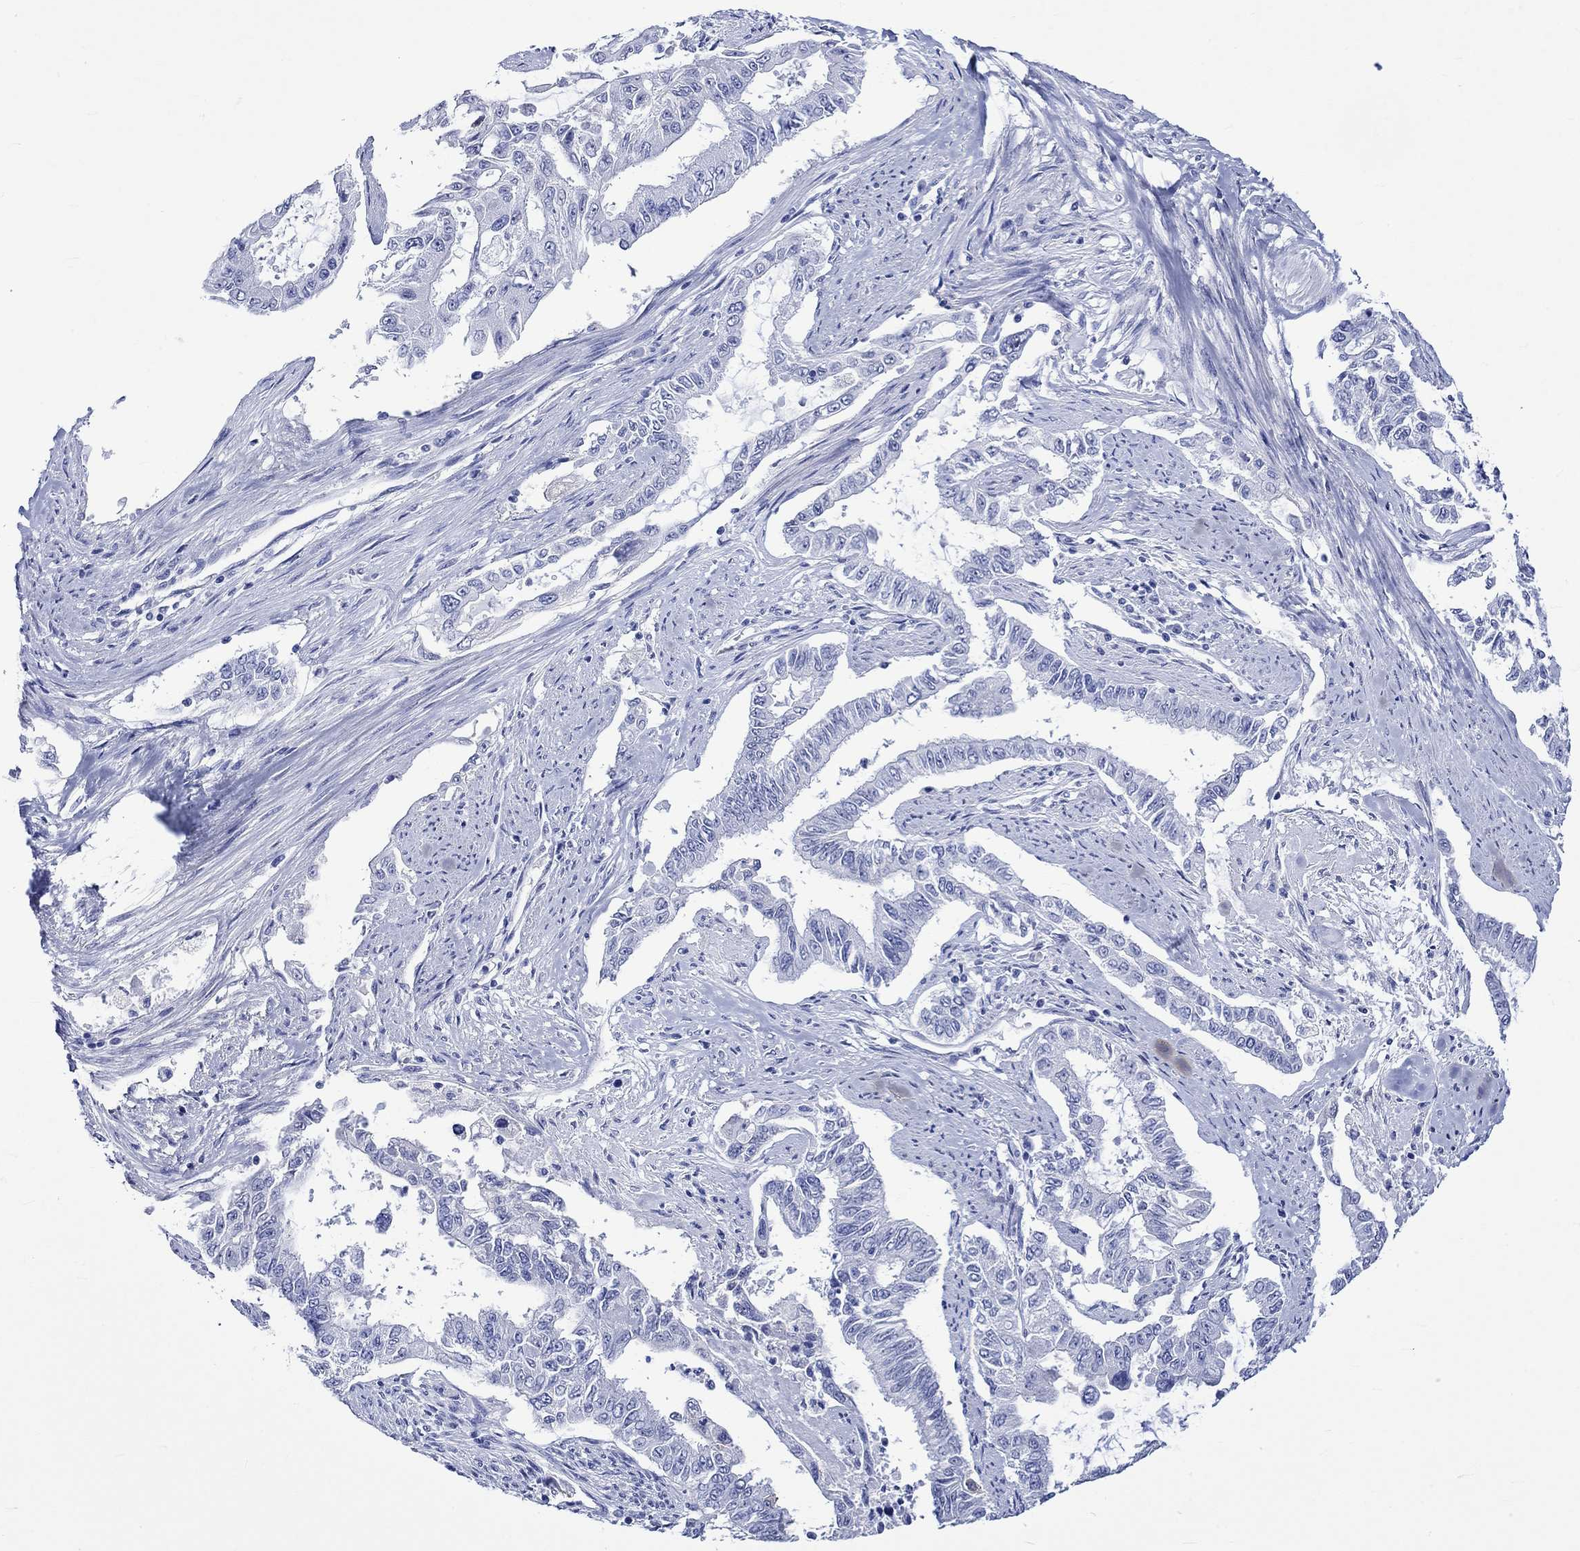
{"staining": {"intensity": "negative", "quantity": "none", "location": "none"}, "tissue": "endometrial cancer", "cell_type": "Tumor cells", "image_type": "cancer", "snomed": [{"axis": "morphology", "description": "Adenocarcinoma, NOS"}, {"axis": "topography", "description": "Uterus"}], "caption": "Endometrial cancer (adenocarcinoma) was stained to show a protein in brown. There is no significant staining in tumor cells.", "gene": "CRYAB", "patient": {"sex": "female", "age": 59}}